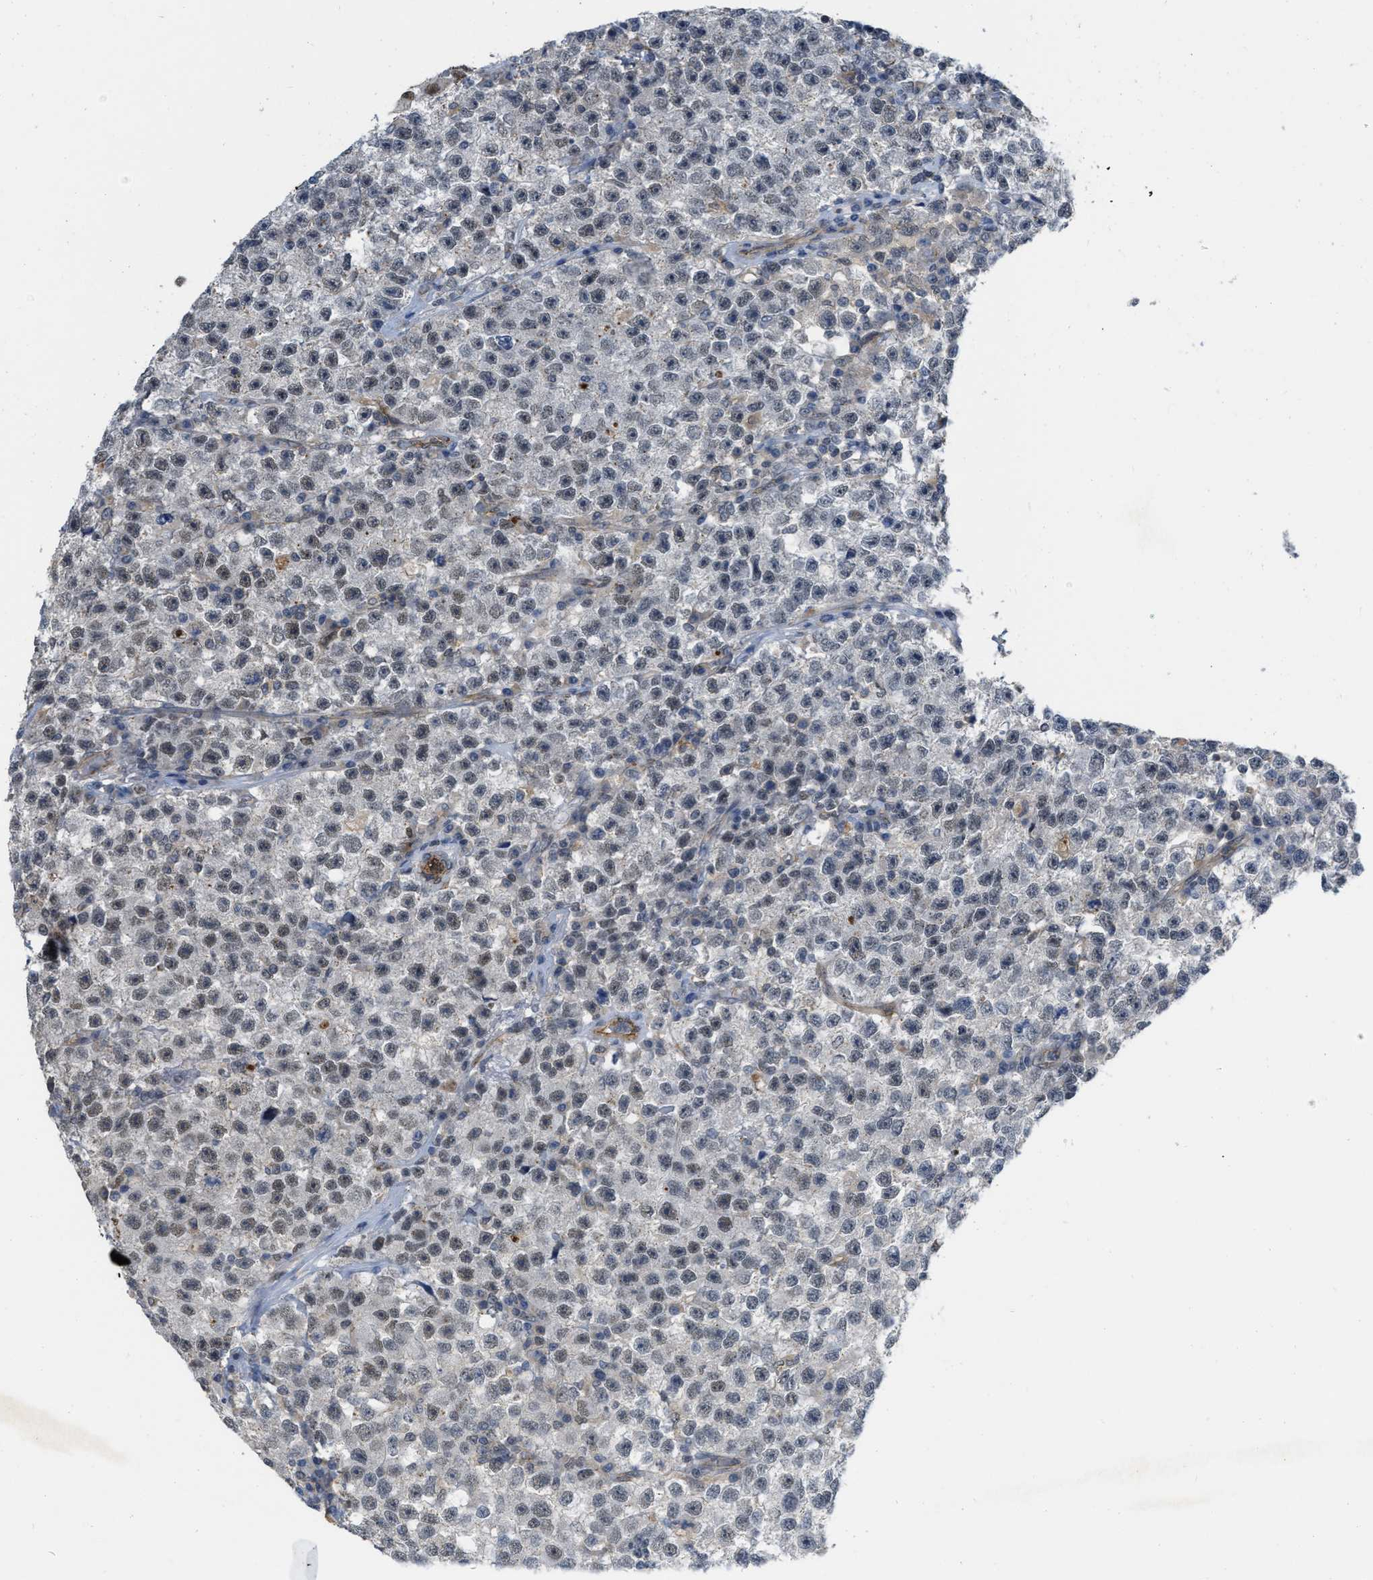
{"staining": {"intensity": "negative", "quantity": "none", "location": "none"}, "tissue": "testis cancer", "cell_type": "Tumor cells", "image_type": "cancer", "snomed": [{"axis": "morphology", "description": "Seminoma, NOS"}, {"axis": "topography", "description": "Testis"}], "caption": "Photomicrograph shows no protein expression in tumor cells of seminoma (testis) tissue. (DAB IHC visualized using brightfield microscopy, high magnification).", "gene": "NAPEPLD", "patient": {"sex": "male", "age": 22}}